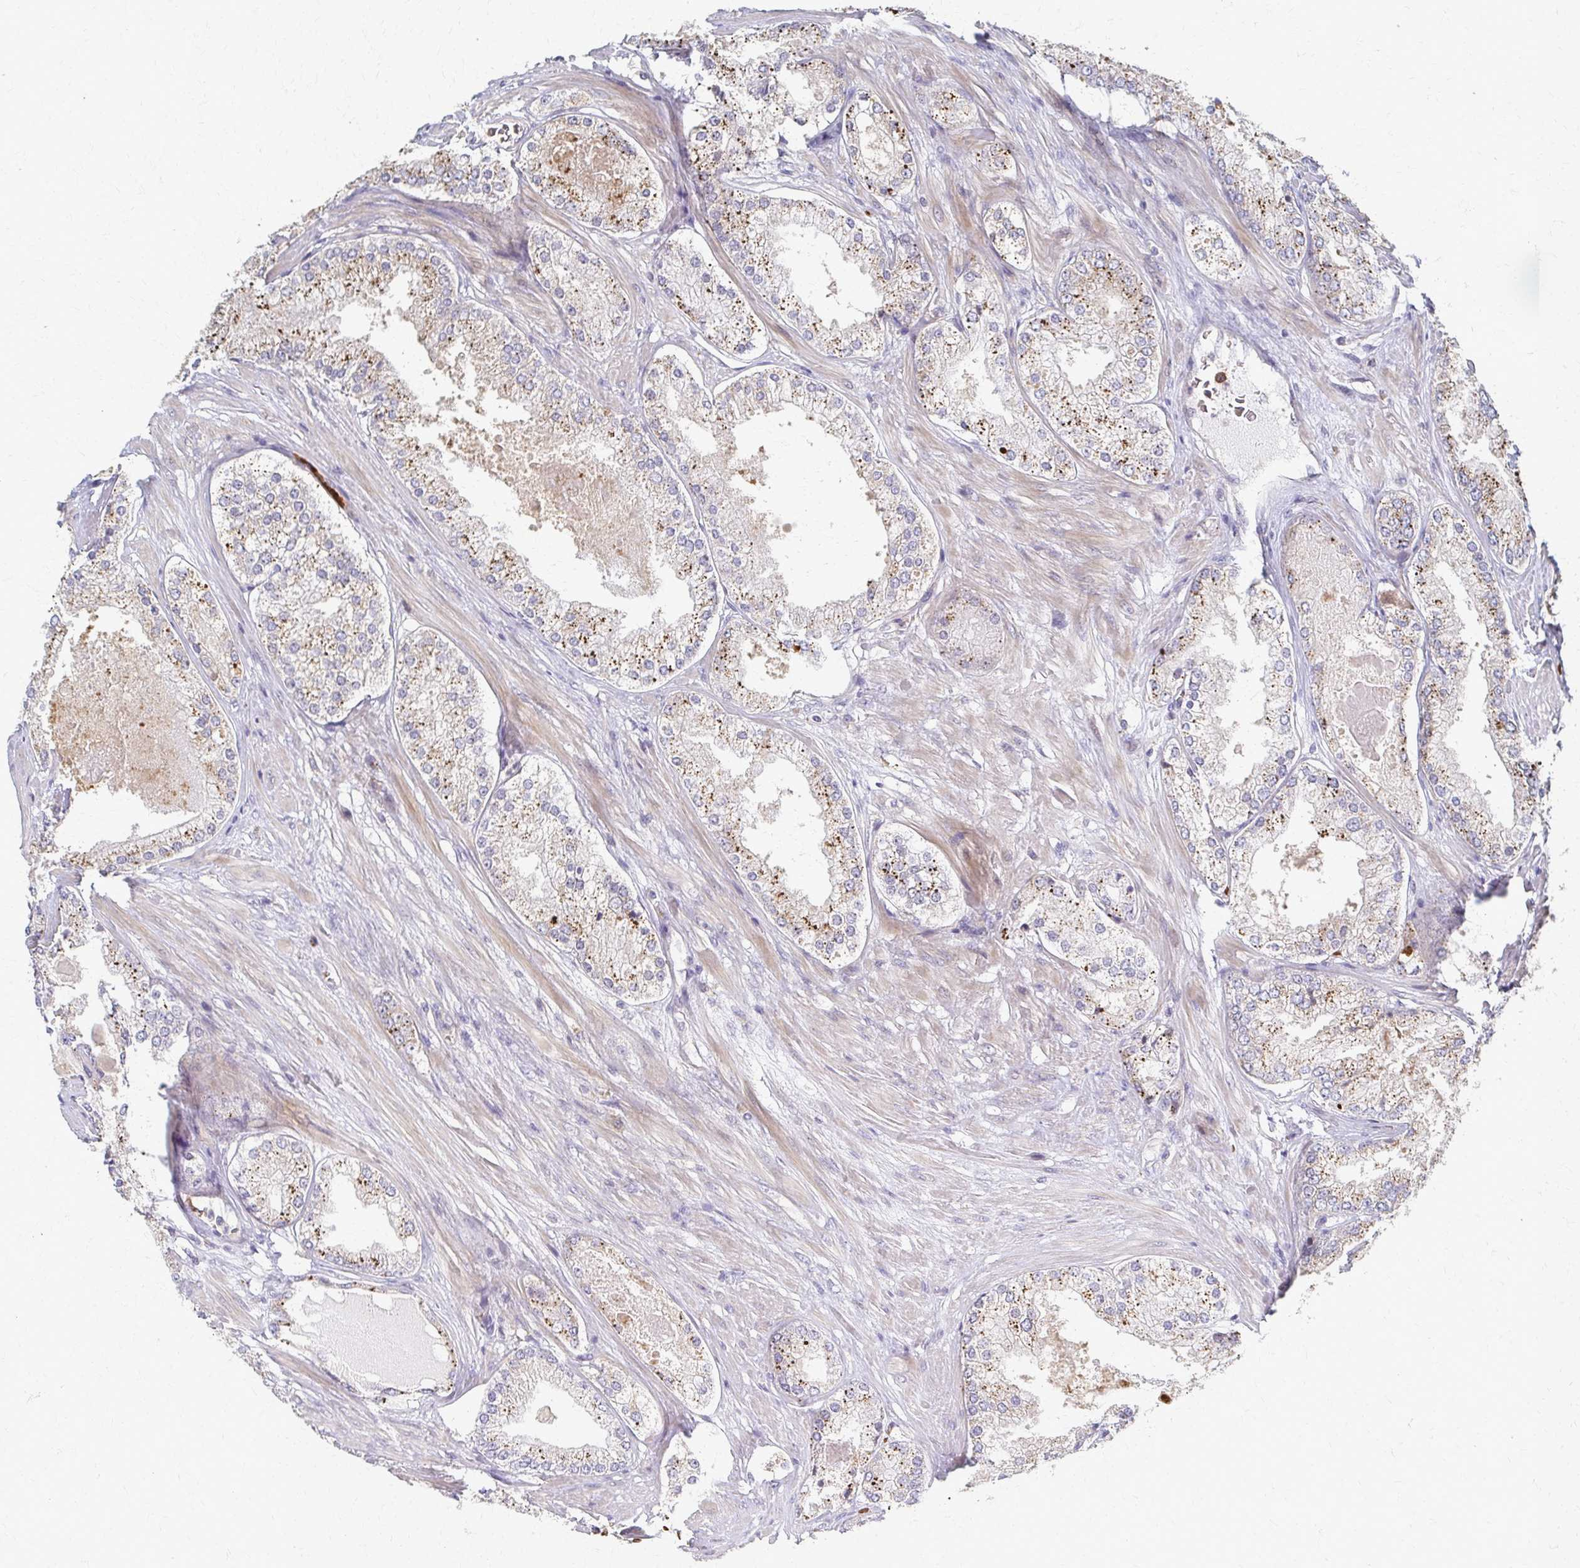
{"staining": {"intensity": "weak", "quantity": "<25%", "location": "cytoplasmic/membranous"}, "tissue": "prostate cancer", "cell_type": "Tumor cells", "image_type": "cancer", "snomed": [{"axis": "morphology", "description": "Adenocarcinoma, Low grade"}, {"axis": "topography", "description": "Prostate"}], "caption": "Tumor cells are negative for protein expression in human prostate adenocarcinoma (low-grade). (Brightfield microscopy of DAB immunohistochemistry (IHC) at high magnification).", "gene": "SKA2", "patient": {"sex": "male", "age": 68}}